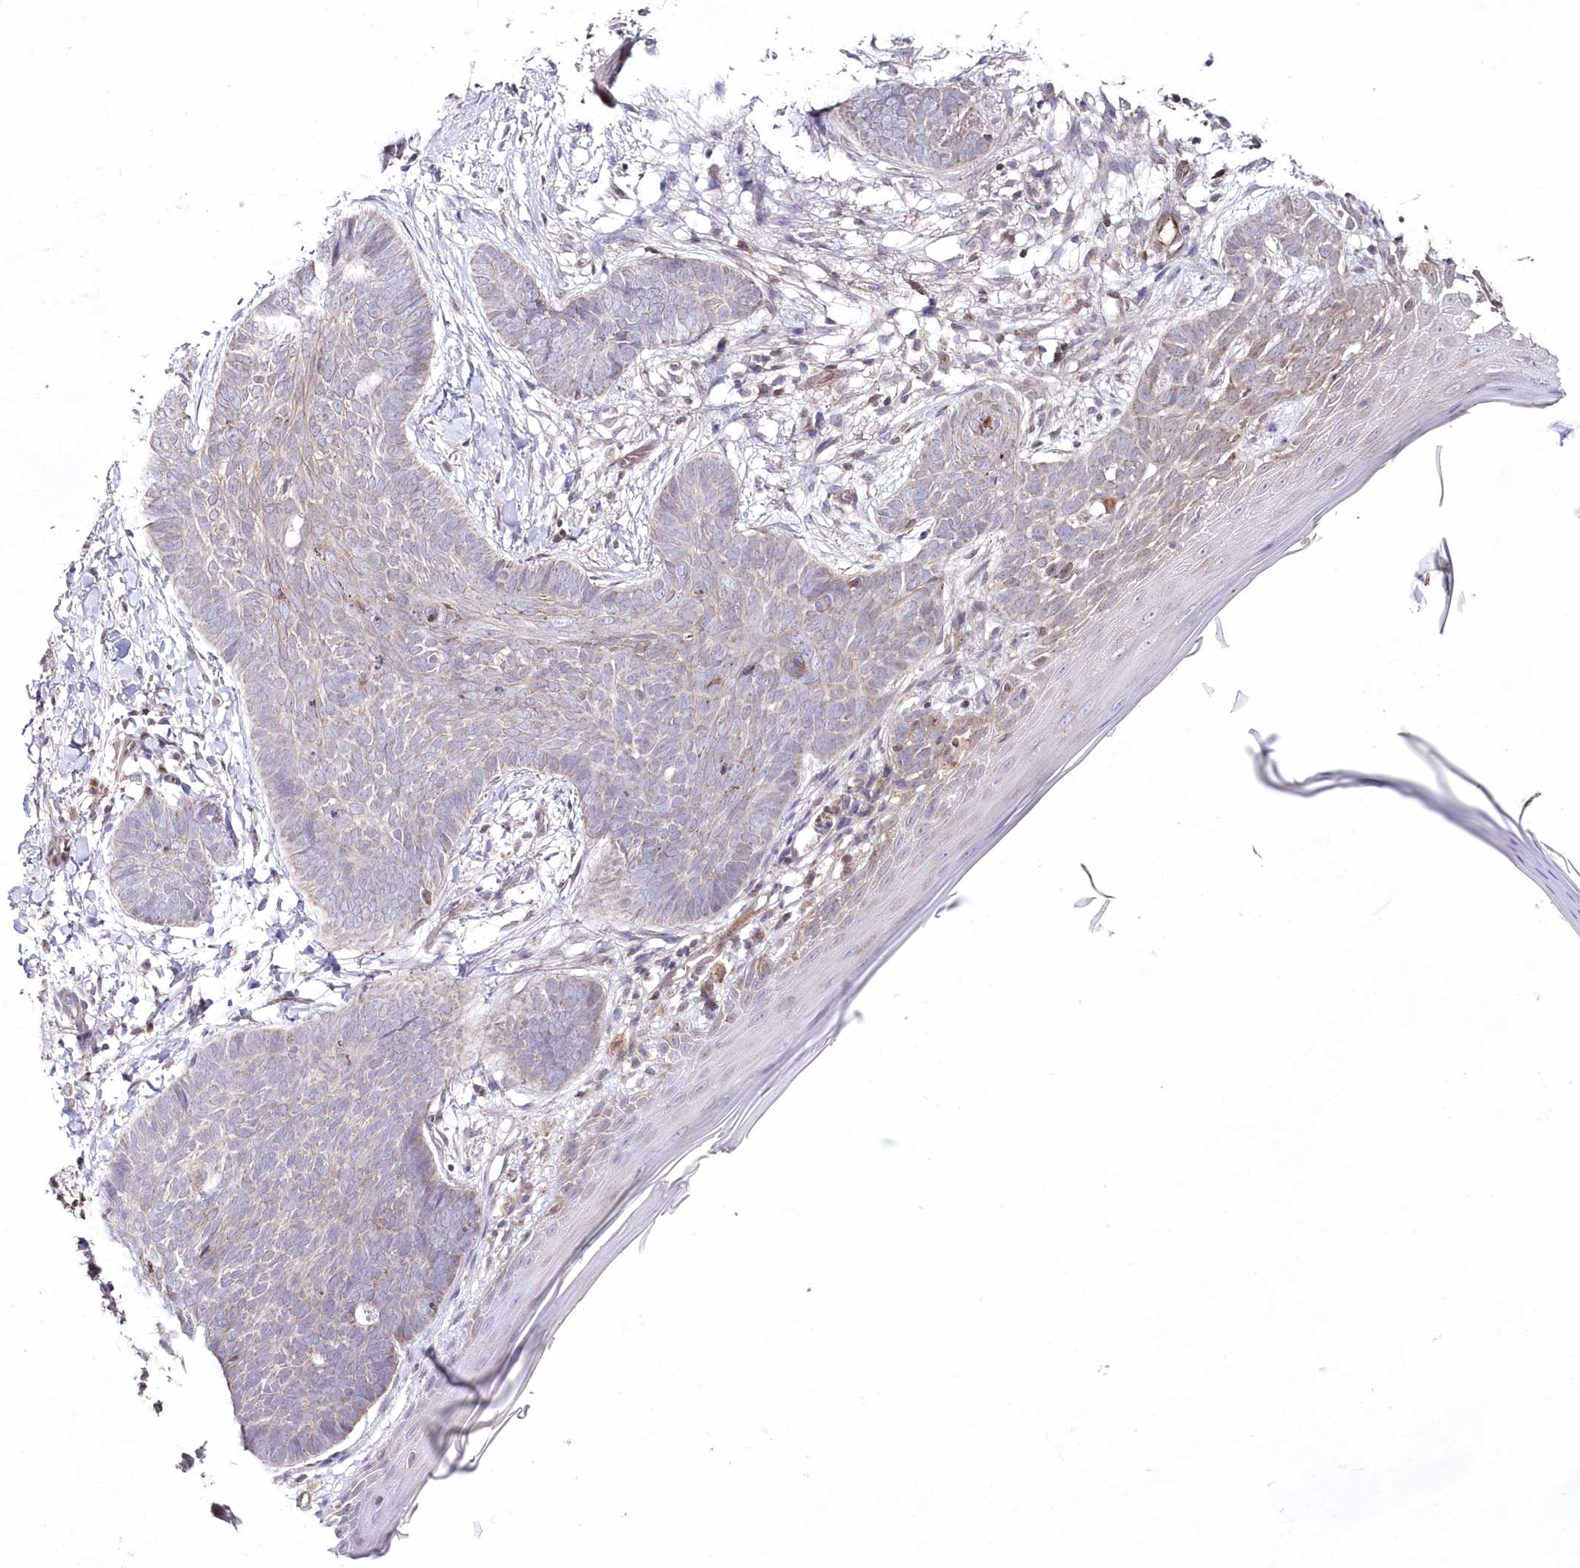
{"staining": {"intensity": "negative", "quantity": "none", "location": "none"}, "tissue": "skin cancer", "cell_type": "Tumor cells", "image_type": "cancer", "snomed": [{"axis": "morphology", "description": "Normal tissue, NOS"}, {"axis": "morphology", "description": "Basal cell carcinoma"}, {"axis": "topography", "description": "Skin"}], "caption": "Tumor cells show no significant protein expression in skin cancer.", "gene": "IMPA1", "patient": {"sex": "male", "age": 50}}